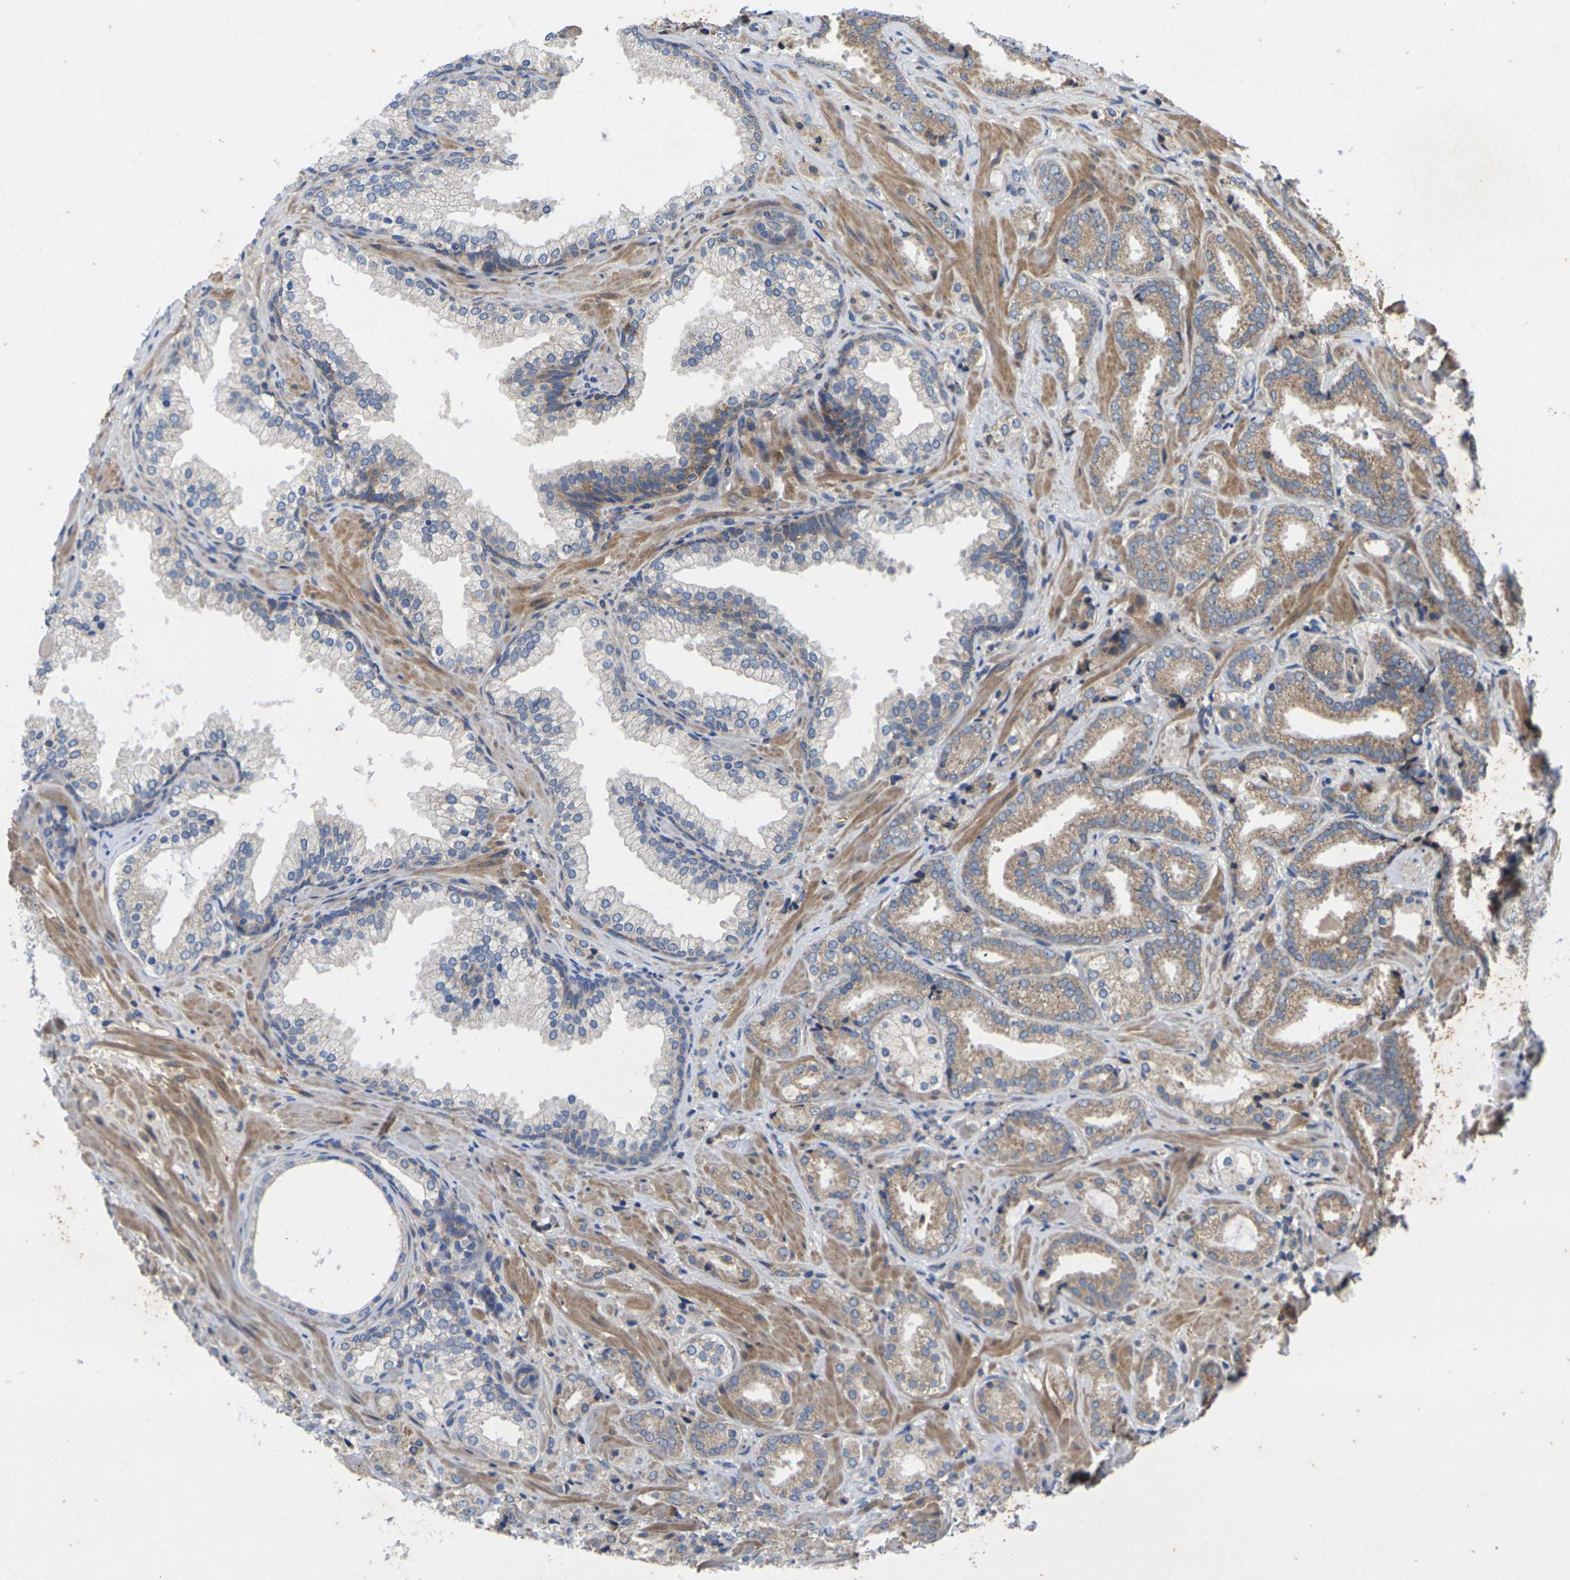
{"staining": {"intensity": "moderate", "quantity": ">75%", "location": "cytoplasmic/membranous"}, "tissue": "prostate cancer", "cell_type": "Tumor cells", "image_type": "cancer", "snomed": [{"axis": "morphology", "description": "Adenocarcinoma, High grade"}, {"axis": "topography", "description": "Prostate"}], "caption": "Immunohistochemistry histopathology image of adenocarcinoma (high-grade) (prostate) stained for a protein (brown), which shows medium levels of moderate cytoplasmic/membranous expression in approximately >75% of tumor cells.", "gene": "KIF1B", "patient": {"sex": "male", "age": 64}}